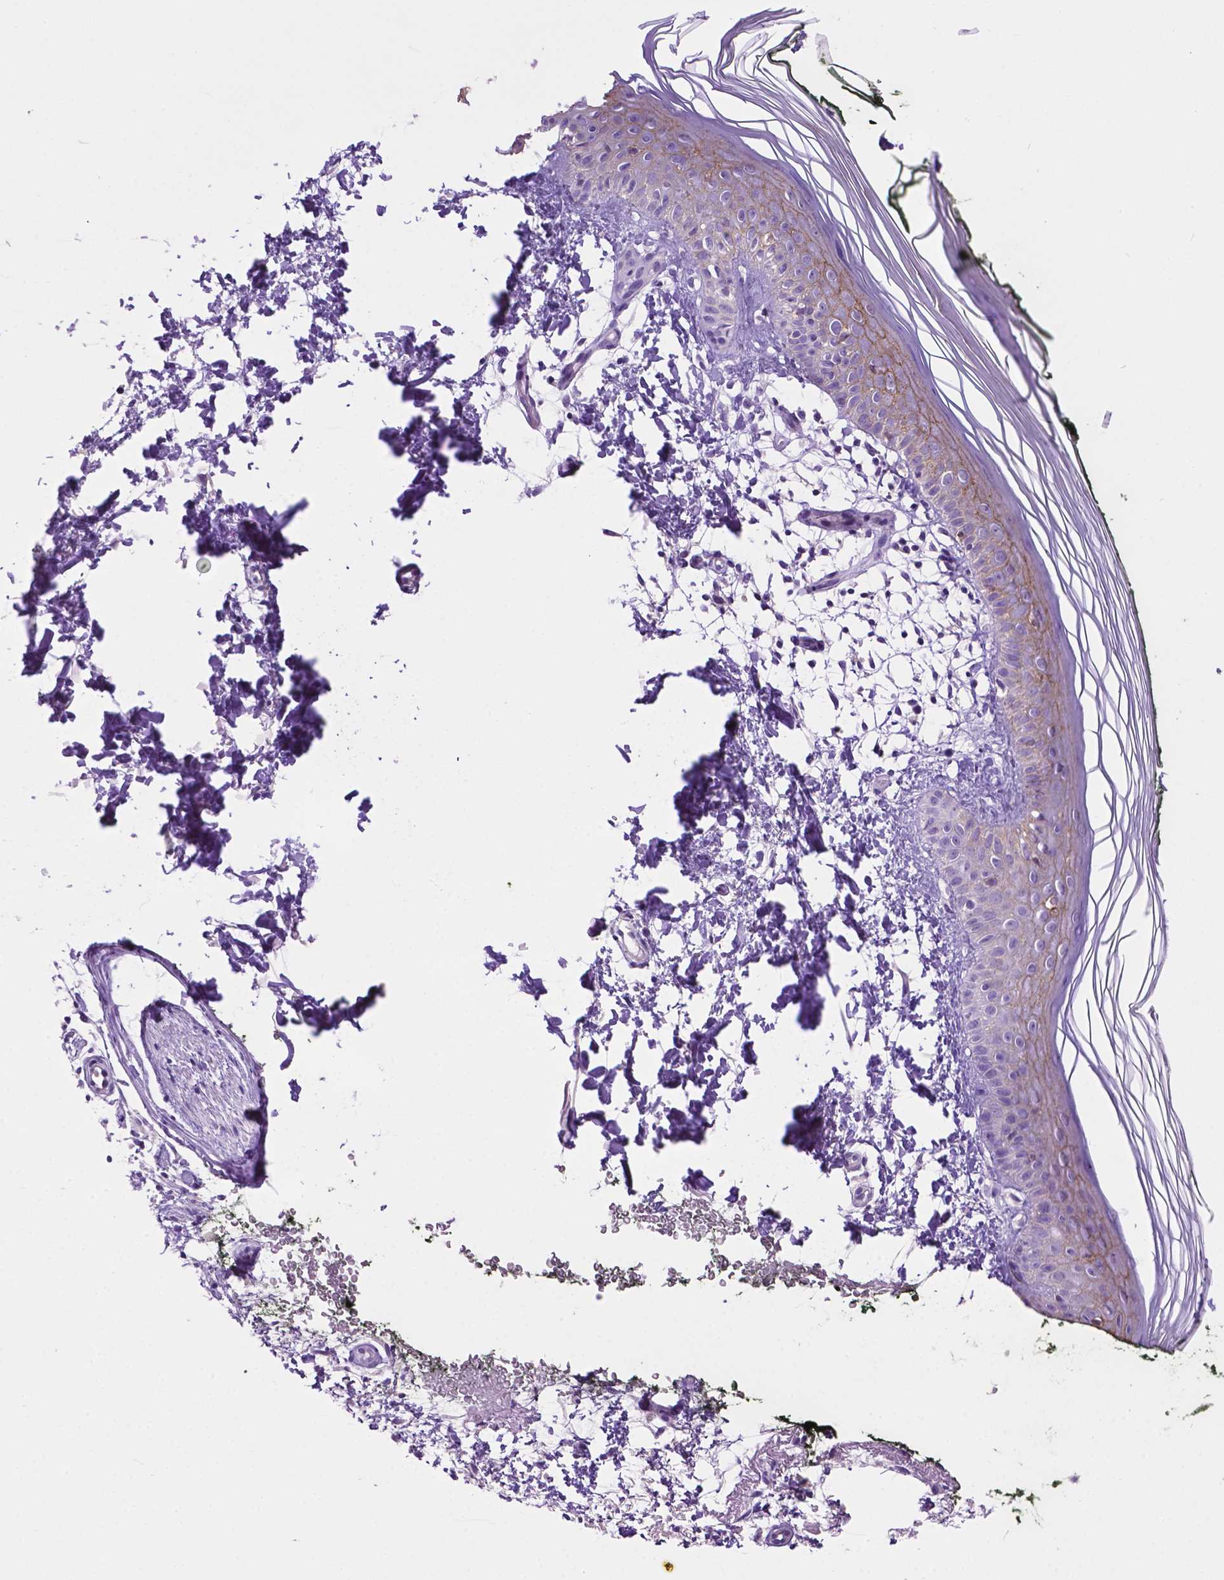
{"staining": {"intensity": "negative", "quantity": "none", "location": "none"}, "tissue": "skin", "cell_type": "Fibroblasts", "image_type": "normal", "snomed": [{"axis": "morphology", "description": "Normal tissue, NOS"}, {"axis": "topography", "description": "Skin"}], "caption": "Unremarkable skin was stained to show a protein in brown. There is no significant expression in fibroblasts. (DAB (3,3'-diaminobenzidine) immunohistochemistry with hematoxylin counter stain).", "gene": "TACSTD2", "patient": {"sex": "female", "age": 62}}